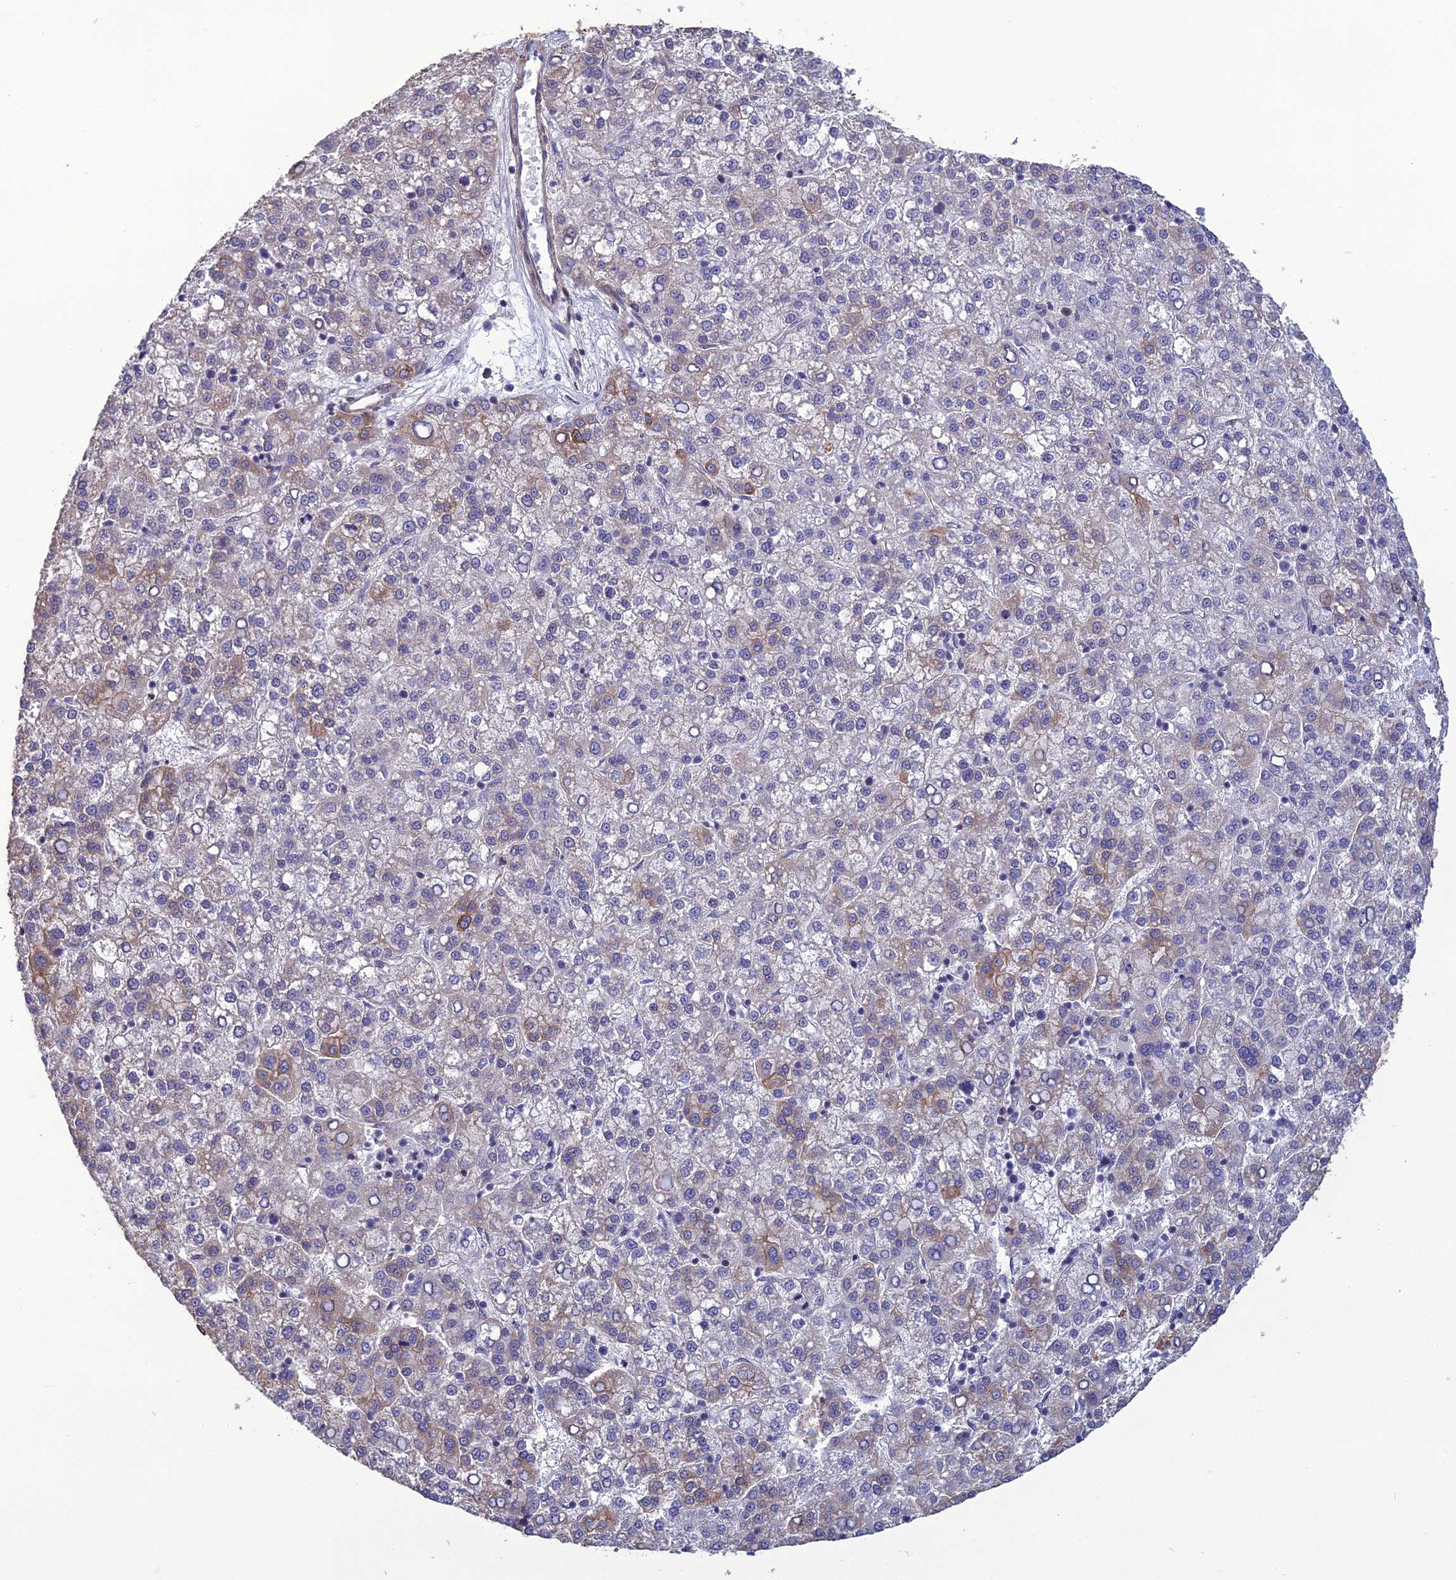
{"staining": {"intensity": "moderate", "quantity": "<25%", "location": "cytoplasmic/membranous"}, "tissue": "liver cancer", "cell_type": "Tumor cells", "image_type": "cancer", "snomed": [{"axis": "morphology", "description": "Carcinoma, Hepatocellular, NOS"}, {"axis": "topography", "description": "Liver"}], "caption": "This is an image of IHC staining of liver hepatocellular carcinoma, which shows moderate positivity in the cytoplasmic/membranous of tumor cells.", "gene": "LZTS2", "patient": {"sex": "female", "age": 58}}